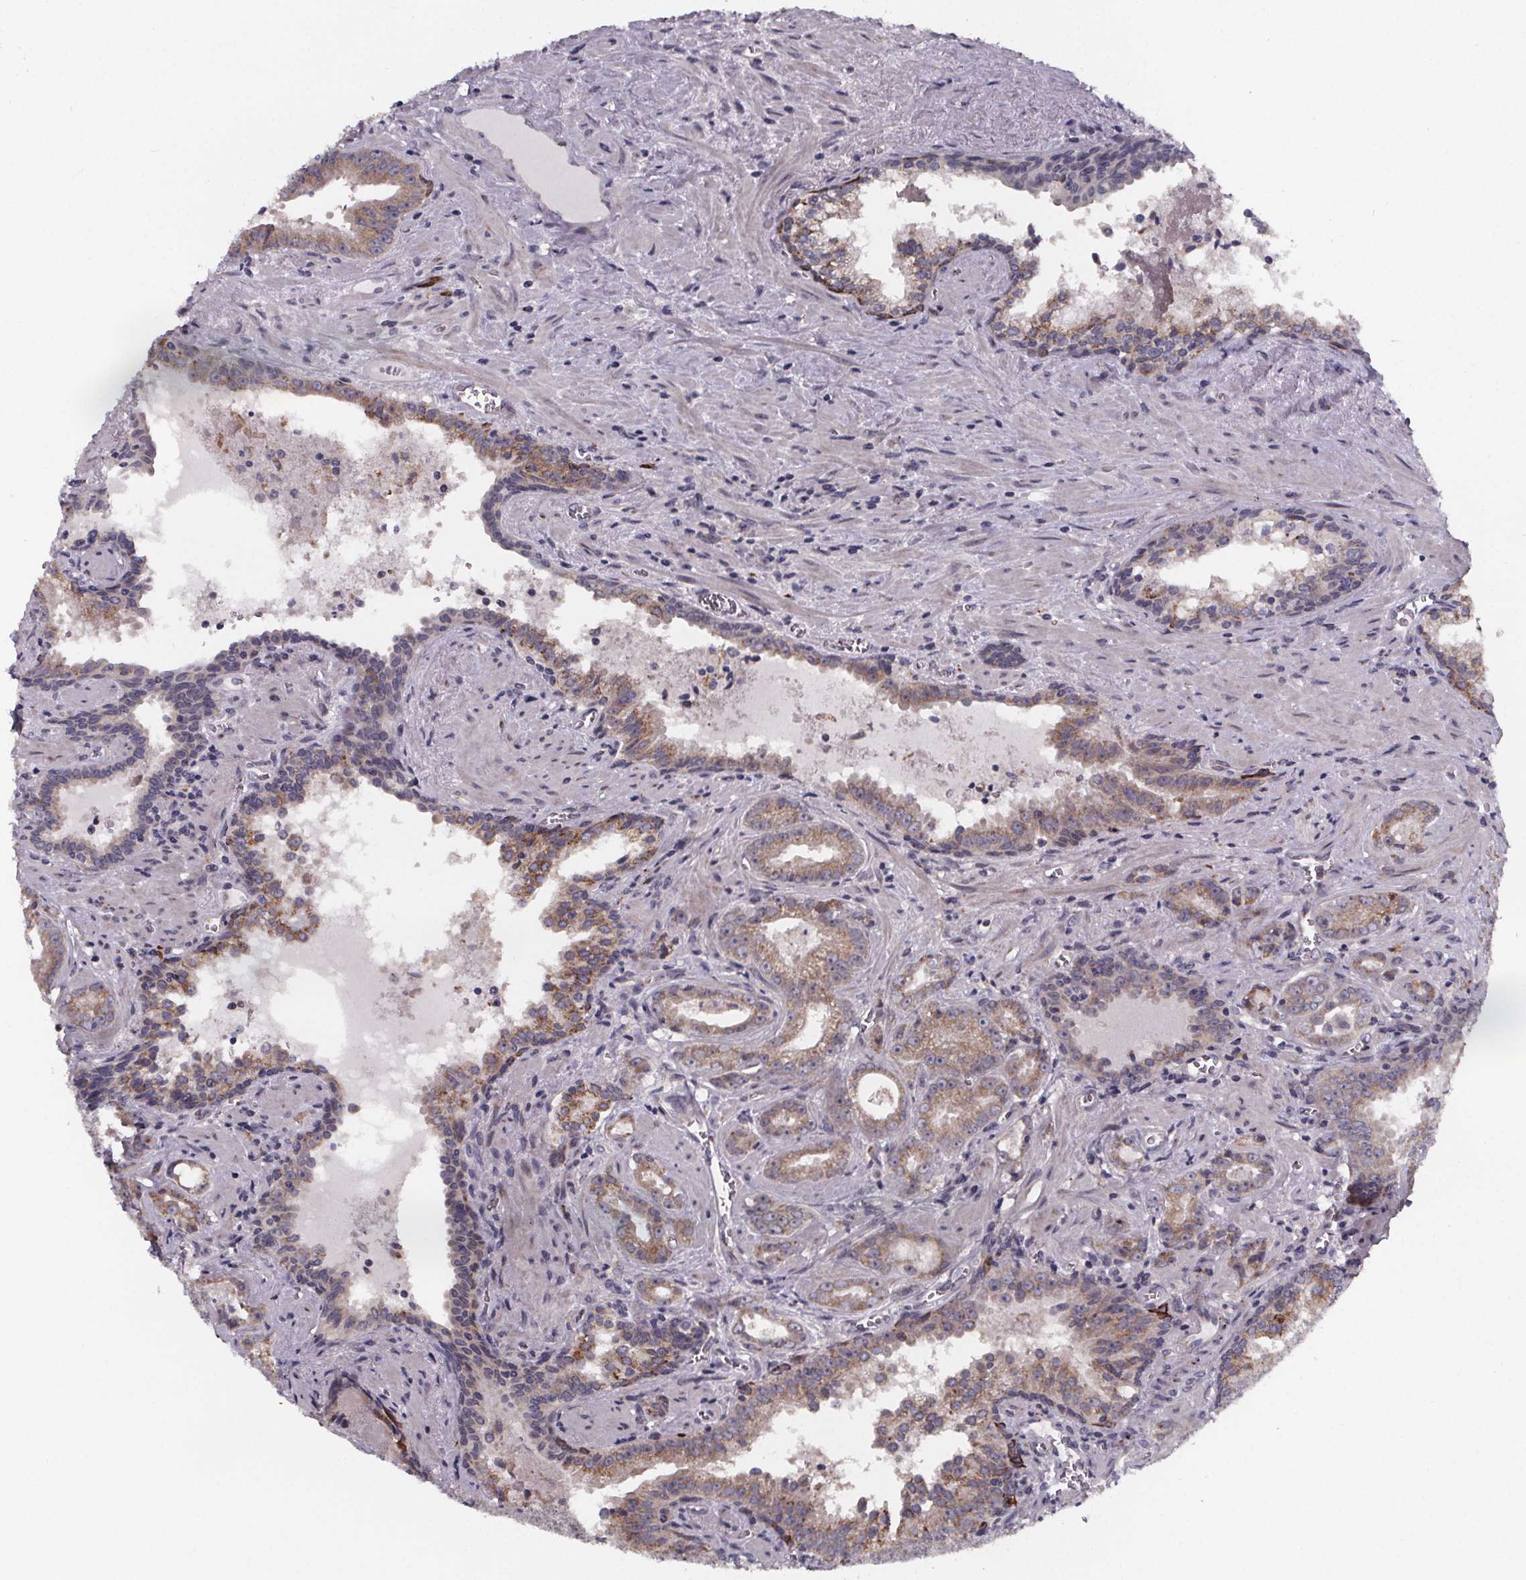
{"staining": {"intensity": "moderate", "quantity": "25%-75%", "location": "cytoplasmic/membranous"}, "tissue": "prostate cancer", "cell_type": "Tumor cells", "image_type": "cancer", "snomed": [{"axis": "morphology", "description": "Adenocarcinoma, High grade"}, {"axis": "topography", "description": "Prostate"}], "caption": "IHC of human adenocarcinoma (high-grade) (prostate) shows medium levels of moderate cytoplasmic/membranous staining in approximately 25%-75% of tumor cells.", "gene": "NDST1", "patient": {"sex": "male", "age": 68}}